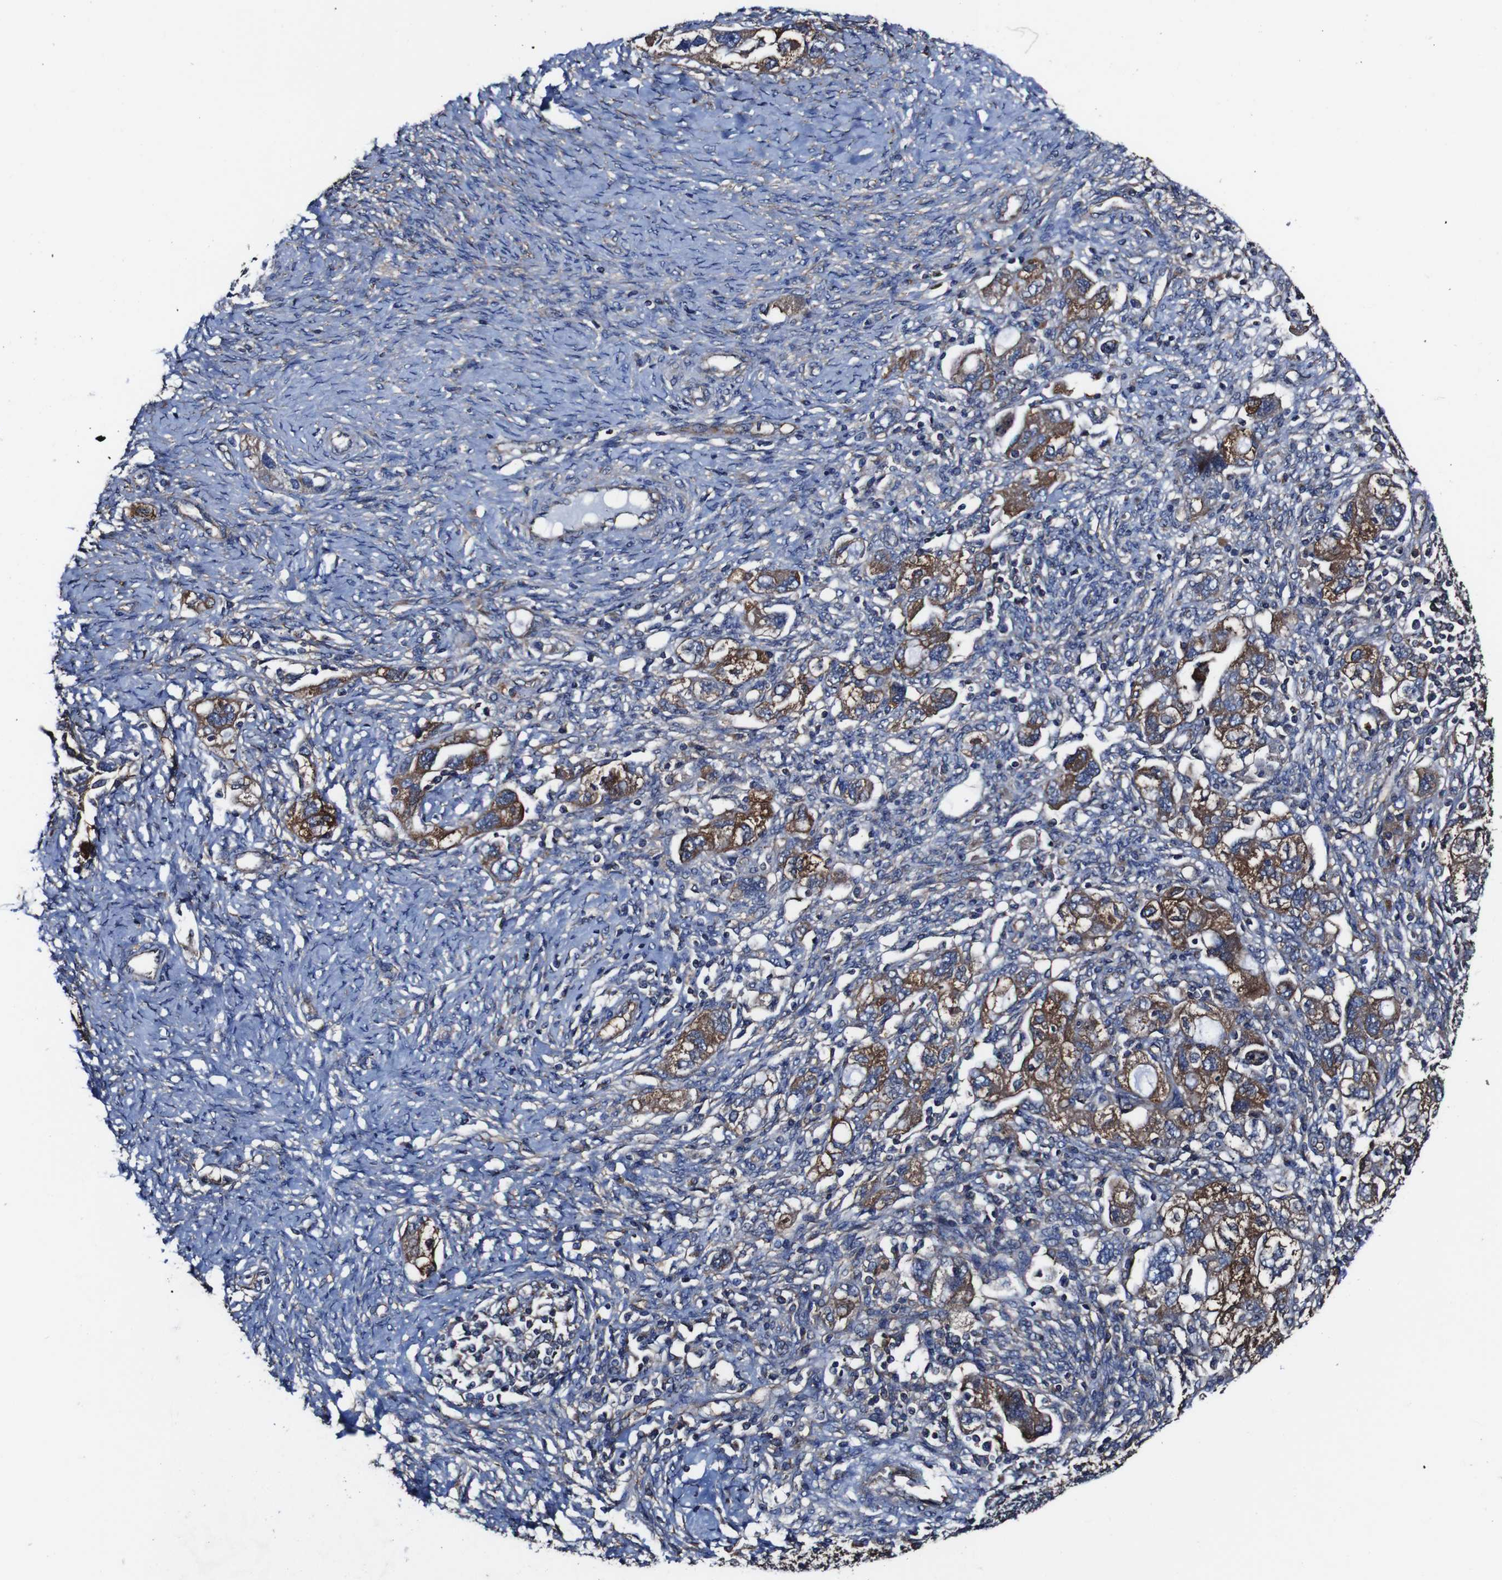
{"staining": {"intensity": "strong", "quantity": "25%-75%", "location": "cytoplasmic/membranous"}, "tissue": "ovarian cancer", "cell_type": "Tumor cells", "image_type": "cancer", "snomed": [{"axis": "morphology", "description": "Carcinoma, NOS"}, {"axis": "morphology", "description": "Cystadenocarcinoma, serous, NOS"}, {"axis": "topography", "description": "Ovary"}], "caption": "Immunohistochemistry staining of ovarian cancer, which demonstrates high levels of strong cytoplasmic/membranous expression in approximately 25%-75% of tumor cells indicating strong cytoplasmic/membranous protein expression. The staining was performed using DAB (3,3'-diaminobenzidine) (brown) for protein detection and nuclei were counterstained in hematoxylin (blue).", "gene": "CSF1R", "patient": {"sex": "female", "age": 69}}